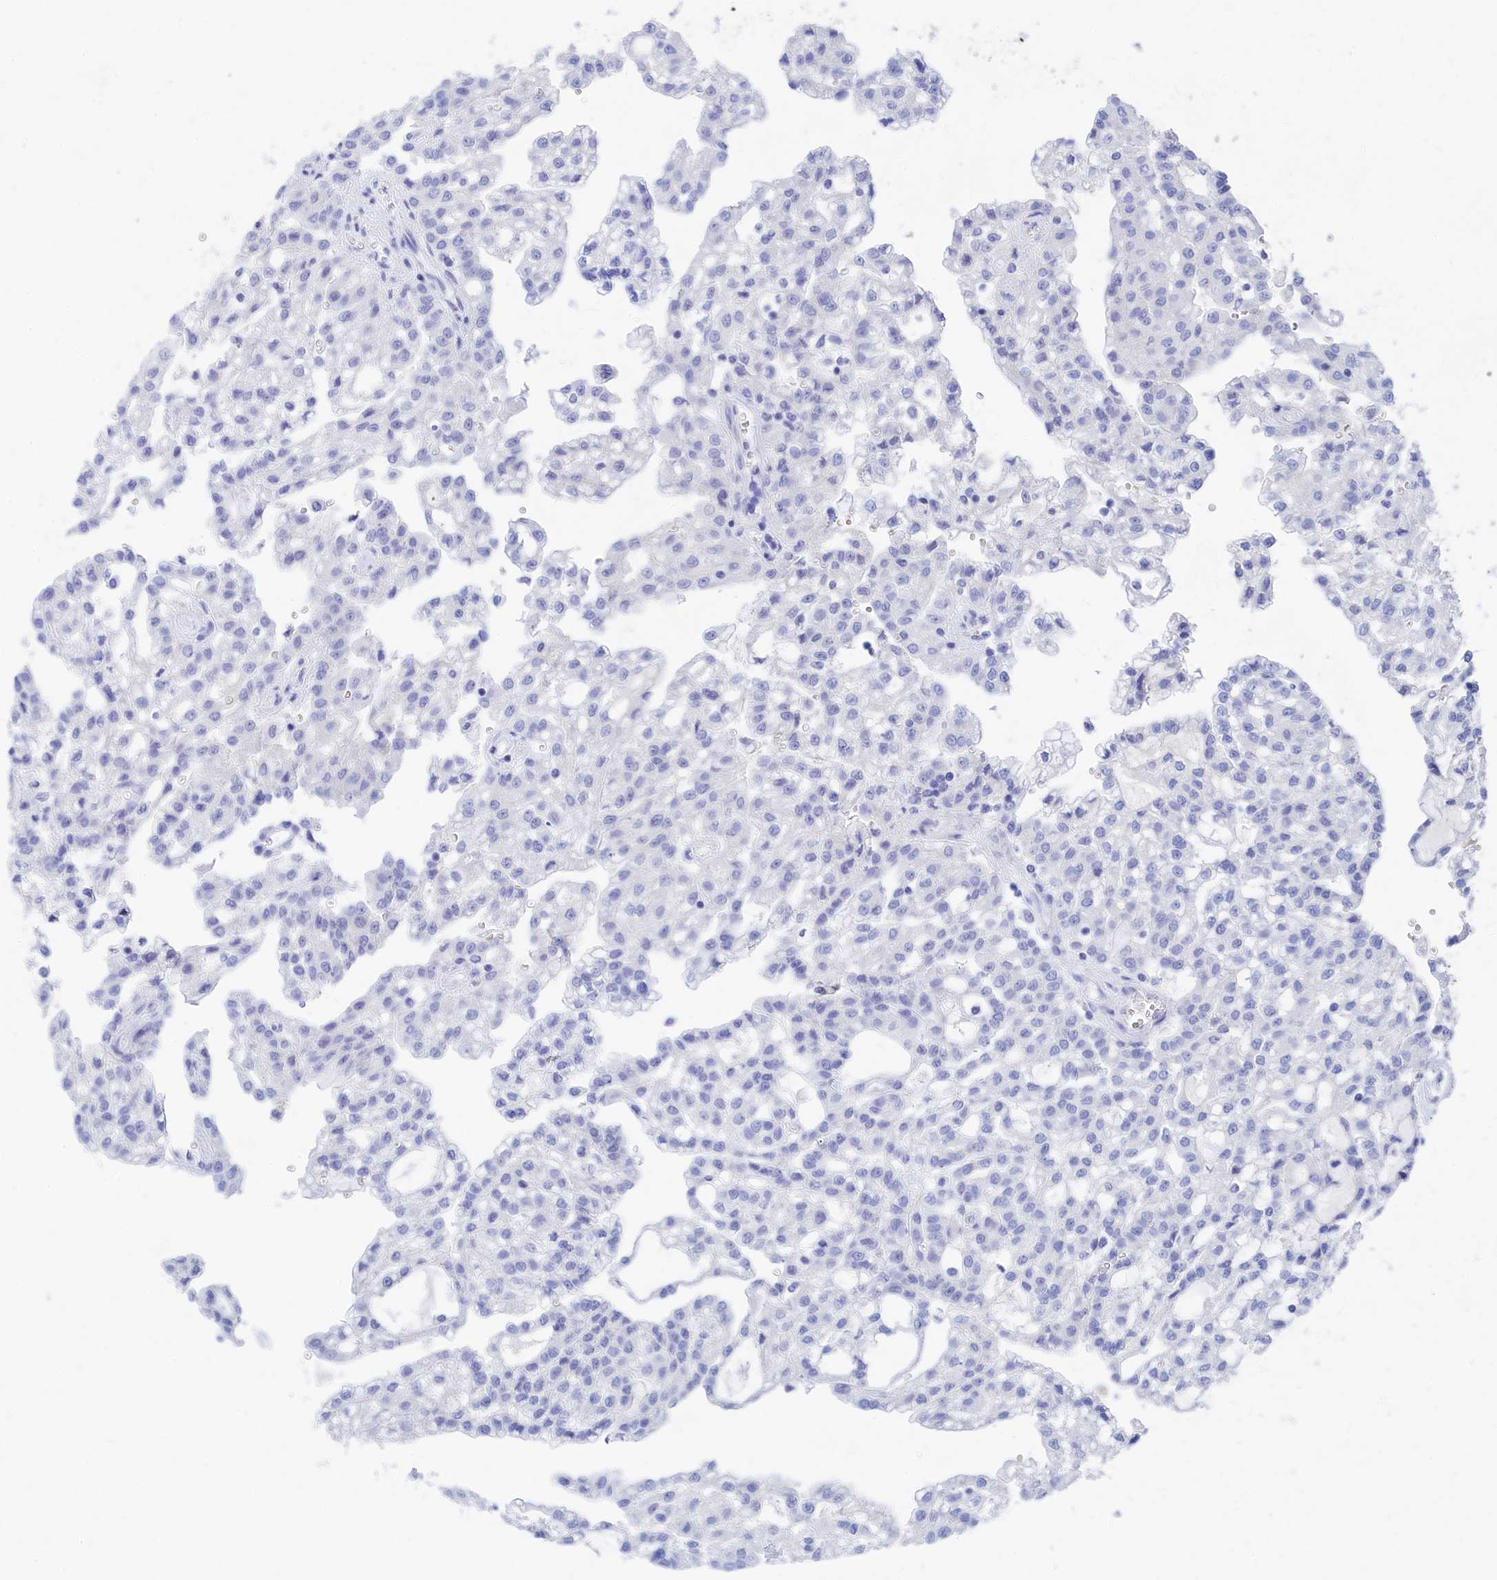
{"staining": {"intensity": "negative", "quantity": "none", "location": "none"}, "tissue": "renal cancer", "cell_type": "Tumor cells", "image_type": "cancer", "snomed": [{"axis": "morphology", "description": "Adenocarcinoma, NOS"}, {"axis": "topography", "description": "Kidney"}], "caption": "High magnification brightfield microscopy of renal adenocarcinoma stained with DAB (3,3'-diaminobenzidine) (brown) and counterstained with hematoxylin (blue): tumor cells show no significant expression. (DAB (3,3'-diaminobenzidine) immunohistochemistry, high magnification).", "gene": "TRIM10", "patient": {"sex": "male", "age": 63}}